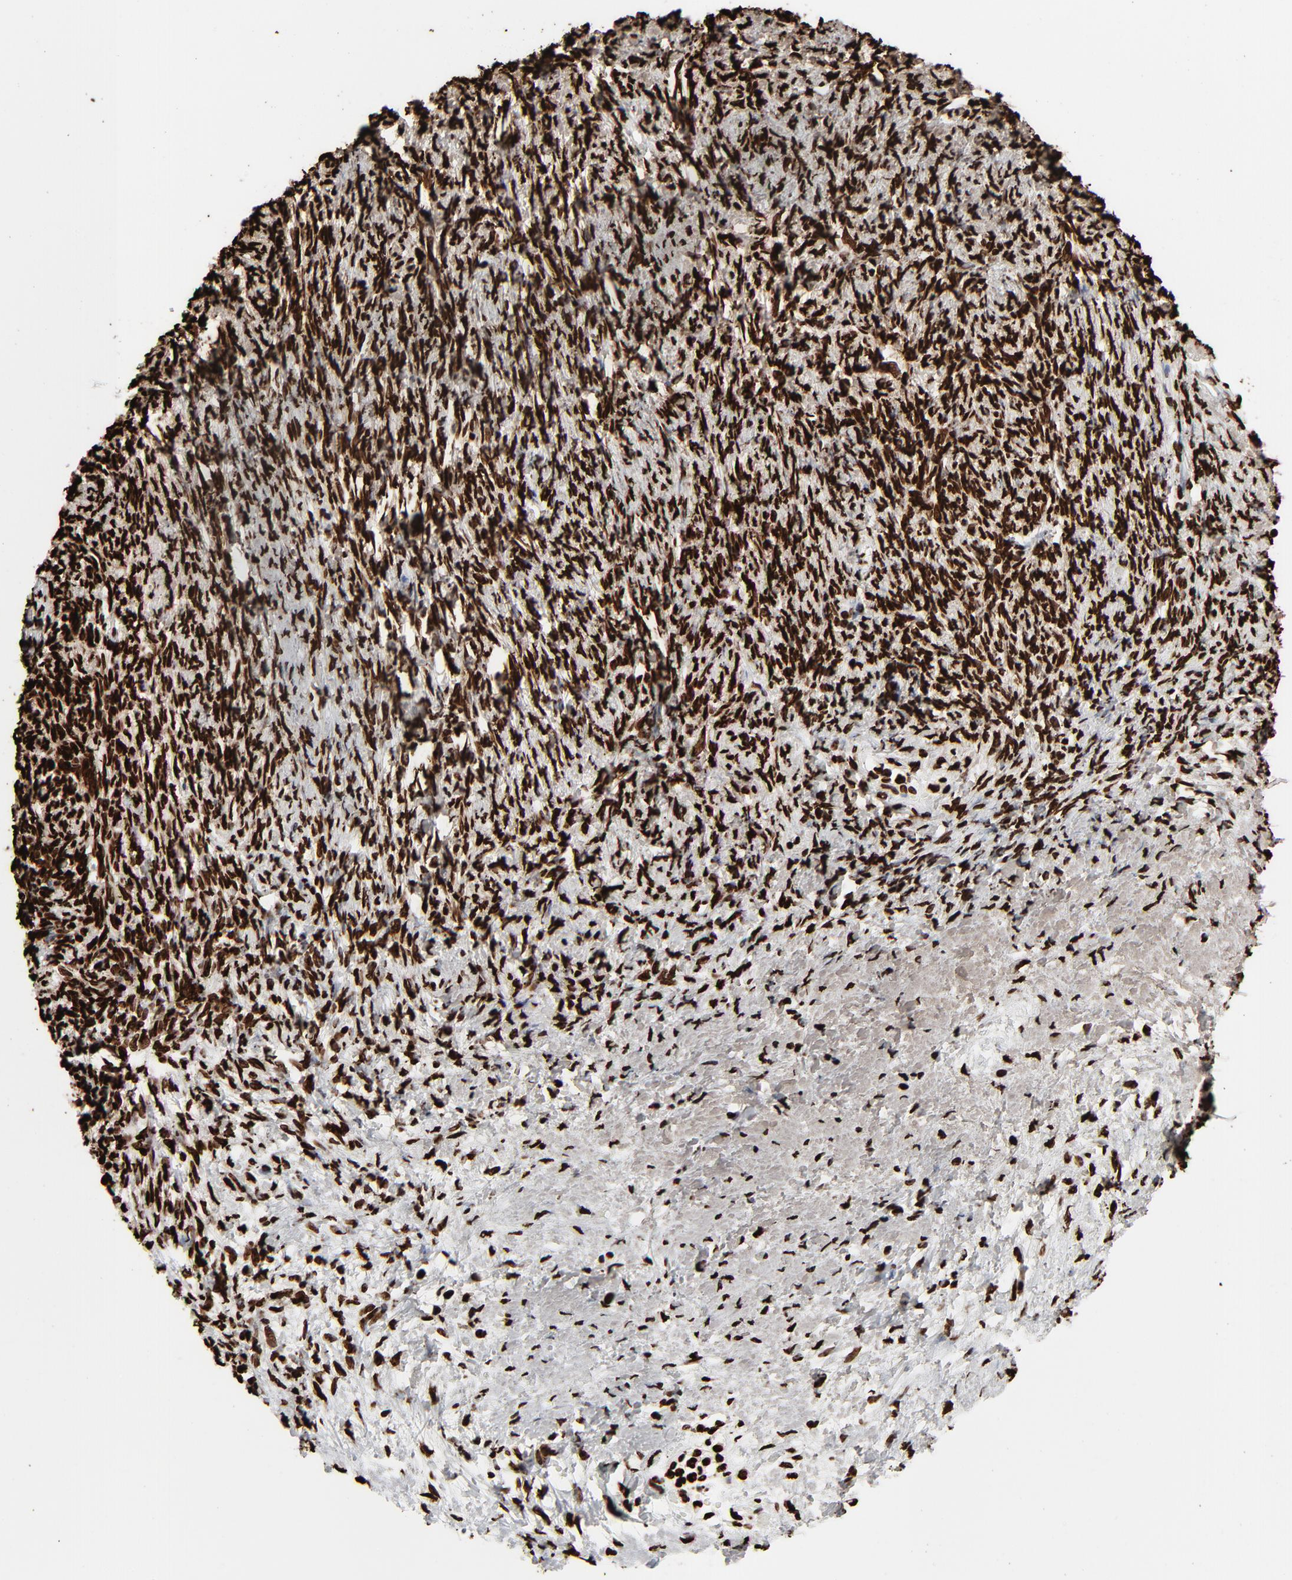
{"staining": {"intensity": "strong", "quantity": ">75%", "location": "nuclear"}, "tissue": "ovarian cancer", "cell_type": "Tumor cells", "image_type": "cancer", "snomed": [{"axis": "morphology", "description": "Normal tissue, NOS"}, {"axis": "morphology", "description": "Cystadenocarcinoma, serous, NOS"}, {"axis": "topography", "description": "Ovary"}], "caption": "There is high levels of strong nuclear expression in tumor cells of ovarian cancer (serous cystadenocarcinoma), as demonstrated by immunohistochemical staining (brown color).", "gene": "H3-4", "patient": {"sex": "female", "age": 62}}